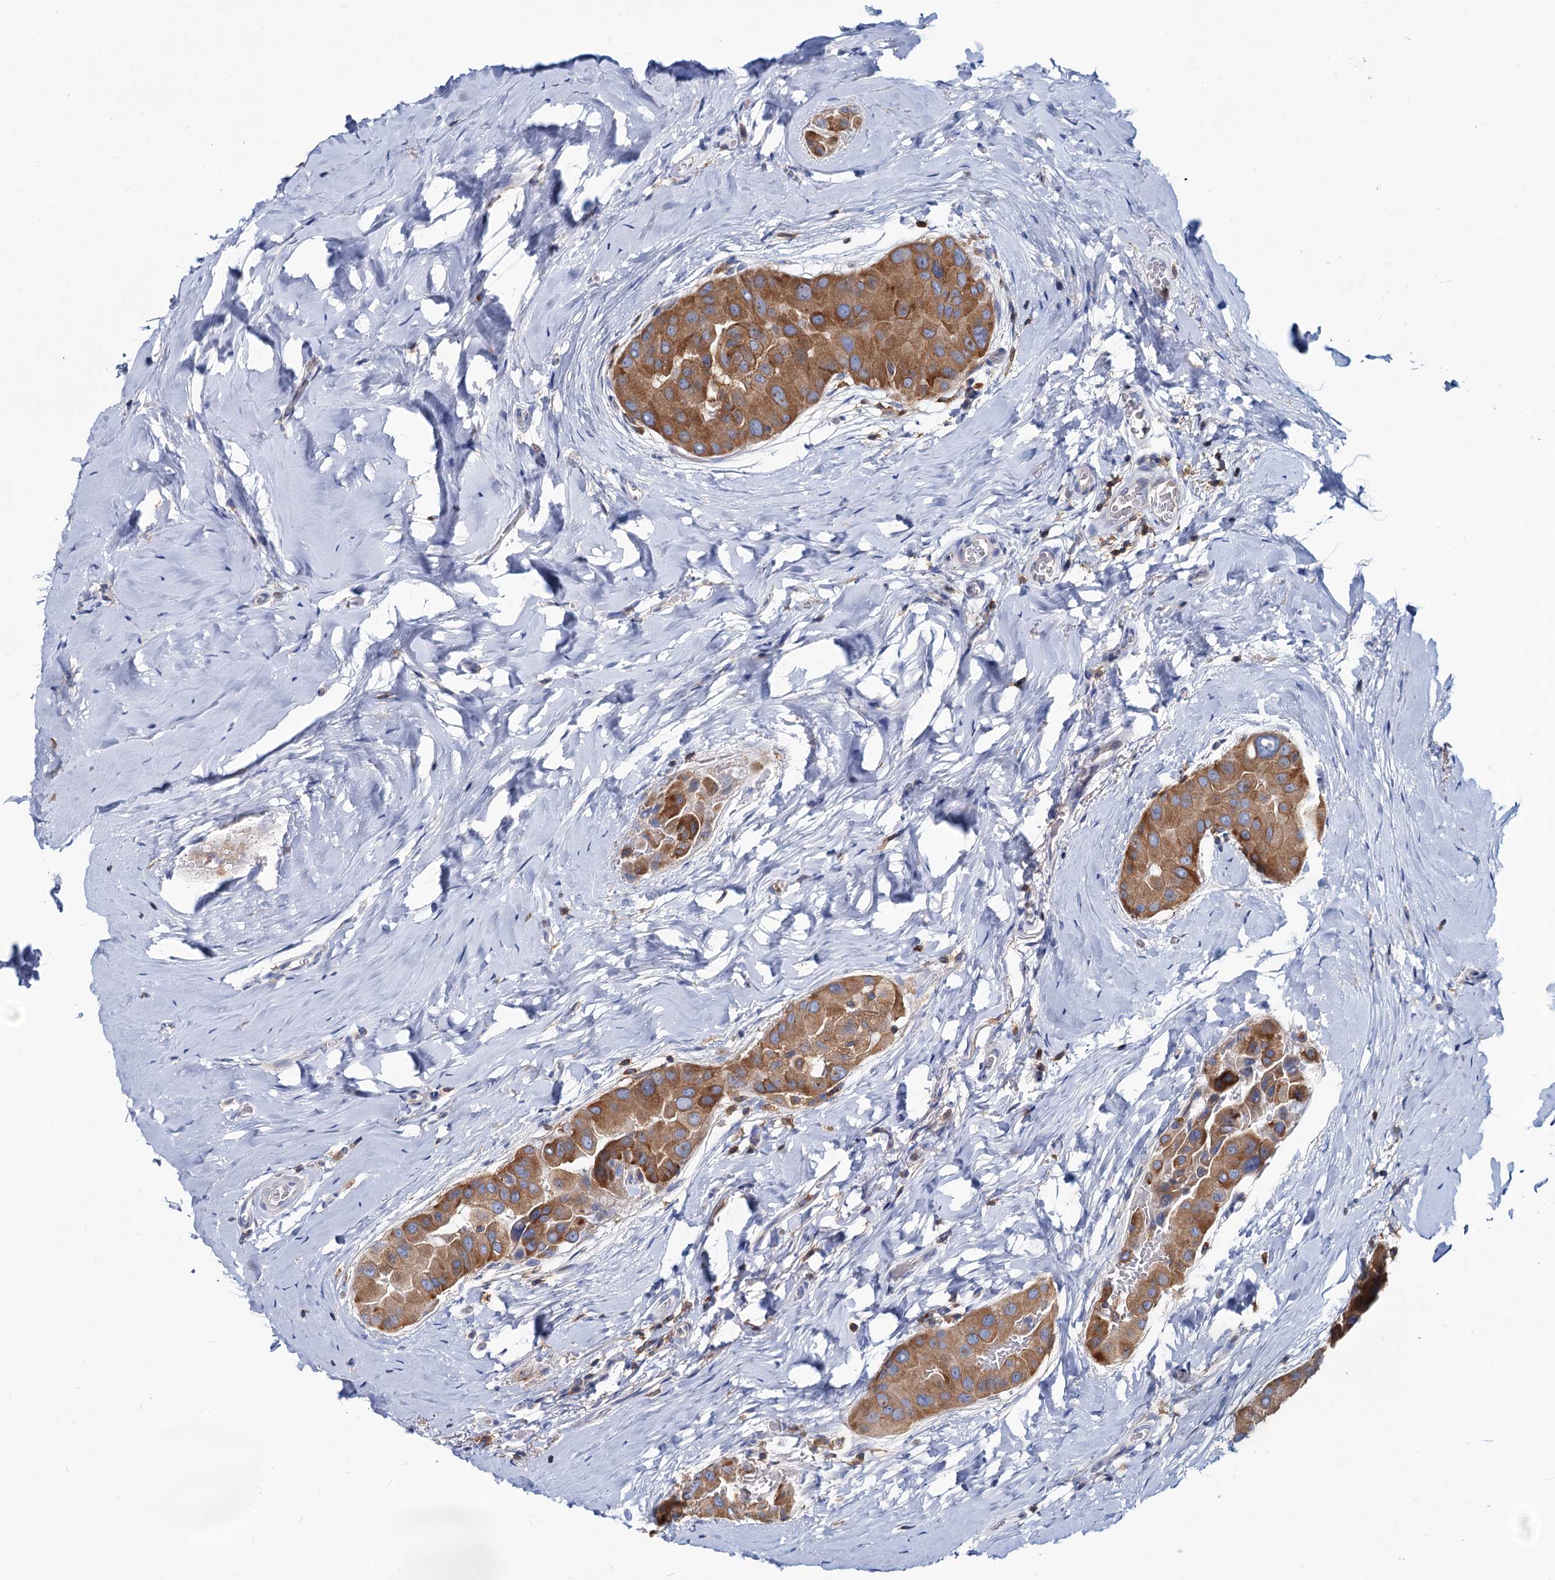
{"staining": {"intensity": "moderate", "quantity": ">75%", "location": "cytoplasmic/membranous"}, "tissue": "thyroid cancer", "cell_type": "Tumor cells", "image_type": "cancer", "snomed": [{"axis": "morphology", "description": "Papillary adenocarcinoma, NOS"}, {"axis": "topography", "description": "Thyroid gland"}], "caption": "Immunohistochemical staining of papillary adenocarcinoma (thyroid) shows medium levels of moderate cytoplasmic/membranous expression in about >75% of tumor cells. The staining was performed using DAB, with brown indicating positive protein expression. Nuclei are stained blue with hematoxylin.", "gene": "LRCH4", "patient": {"sex": "male", "age": 33}}